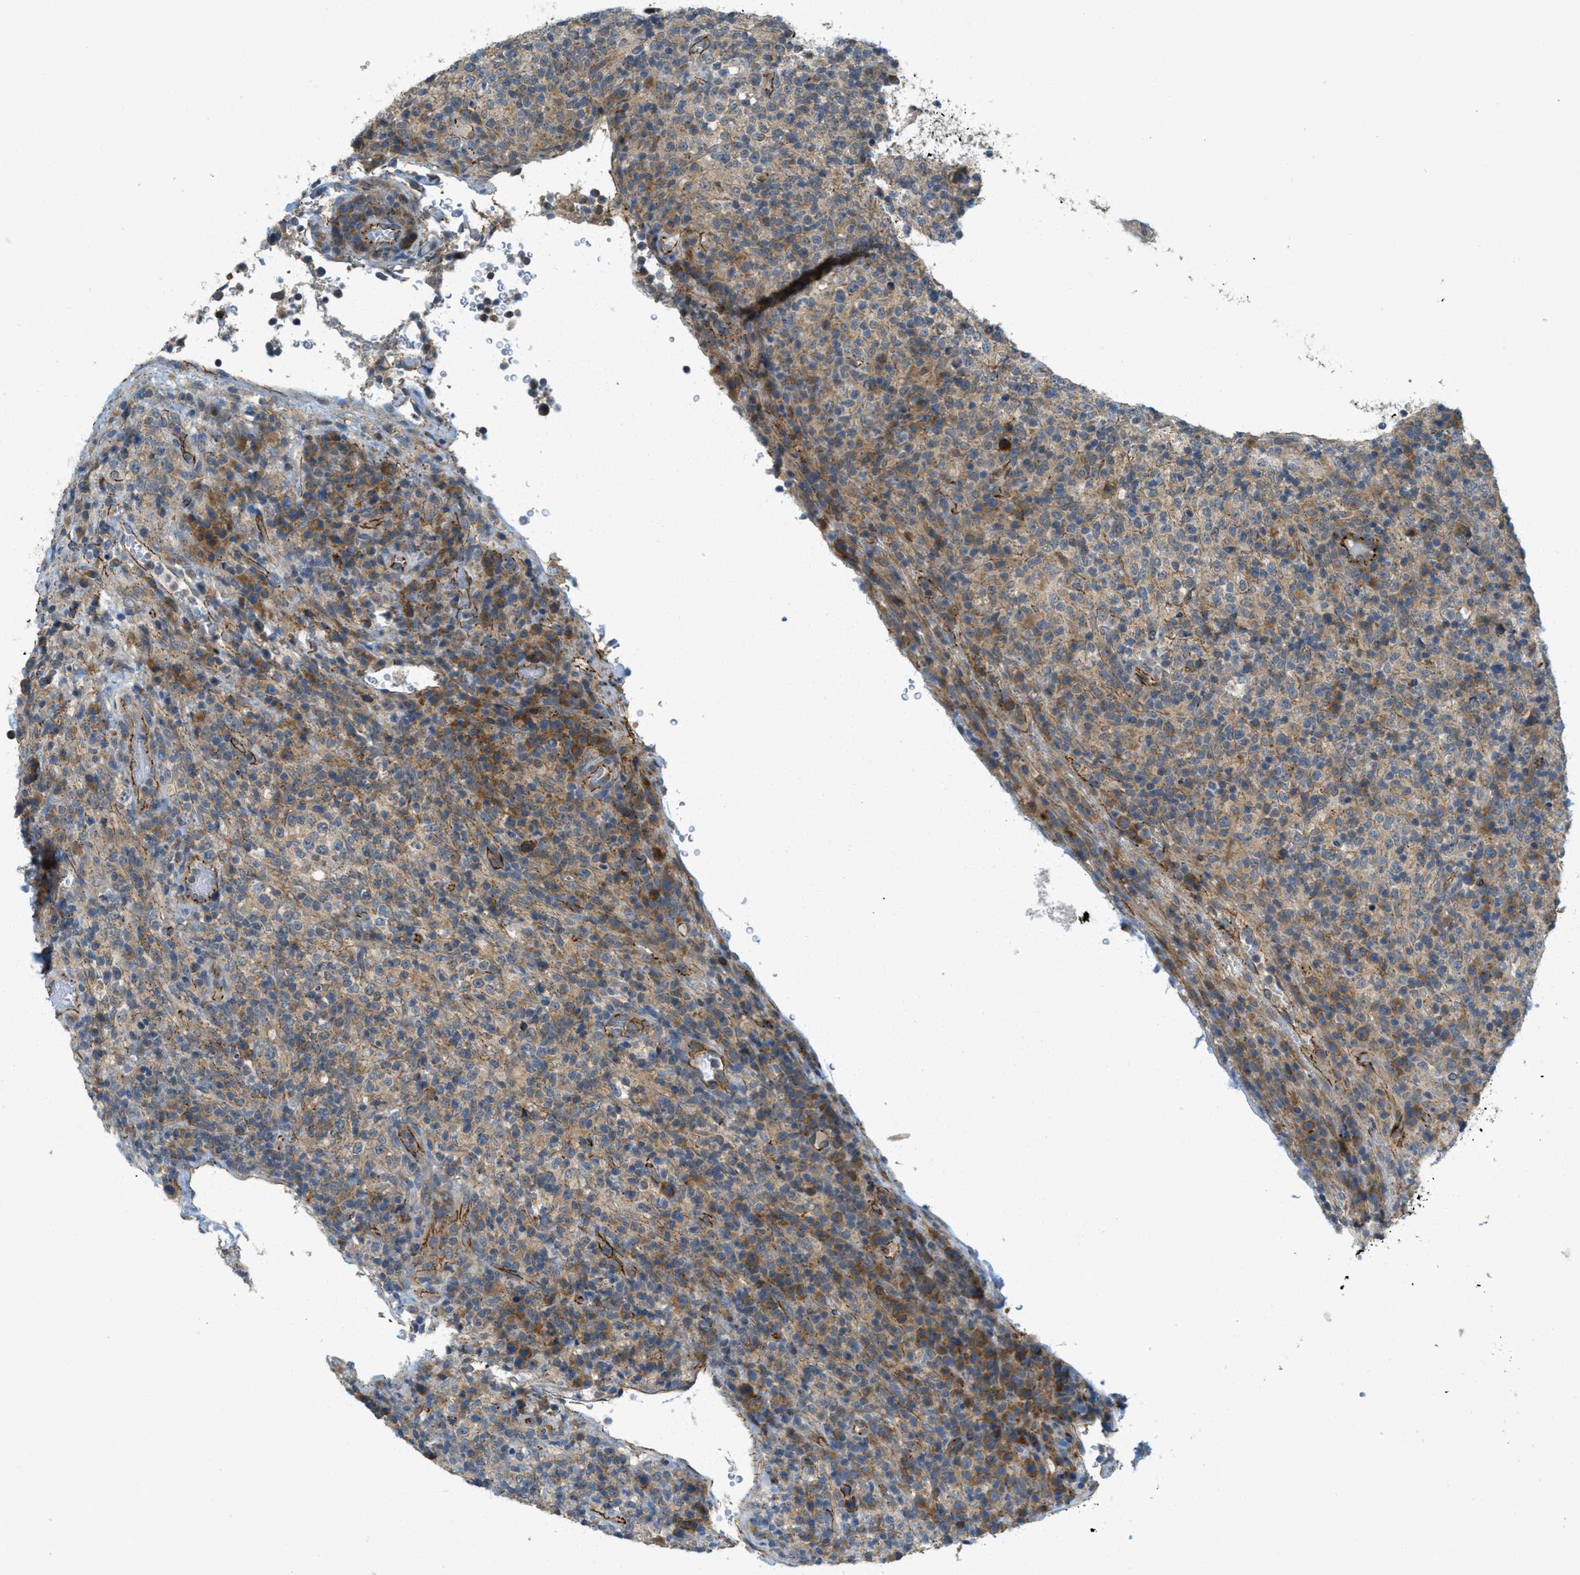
{"staining": {"intensity": "weak", "quantity": ">75%", "location": "cytoplasmic/membranous"}, "tissue": "lymphoma", "cell_type": "Tumor cells", "image_type": "cancer", "snomed": [{"axis": "morphology", "description": "Malignant lymphoma, non-Hodgkin's type, High grade"}, {"axis": "topography", "description": "Lymph node"}], "caption": "Human malignant lymphoma, non-Hodgkin's type (high-grade) stained with a protein marker demonstrates weak staining in tumor cells.", "gene": "JCAD", "patient": {"sex": "female", "age": 76}}